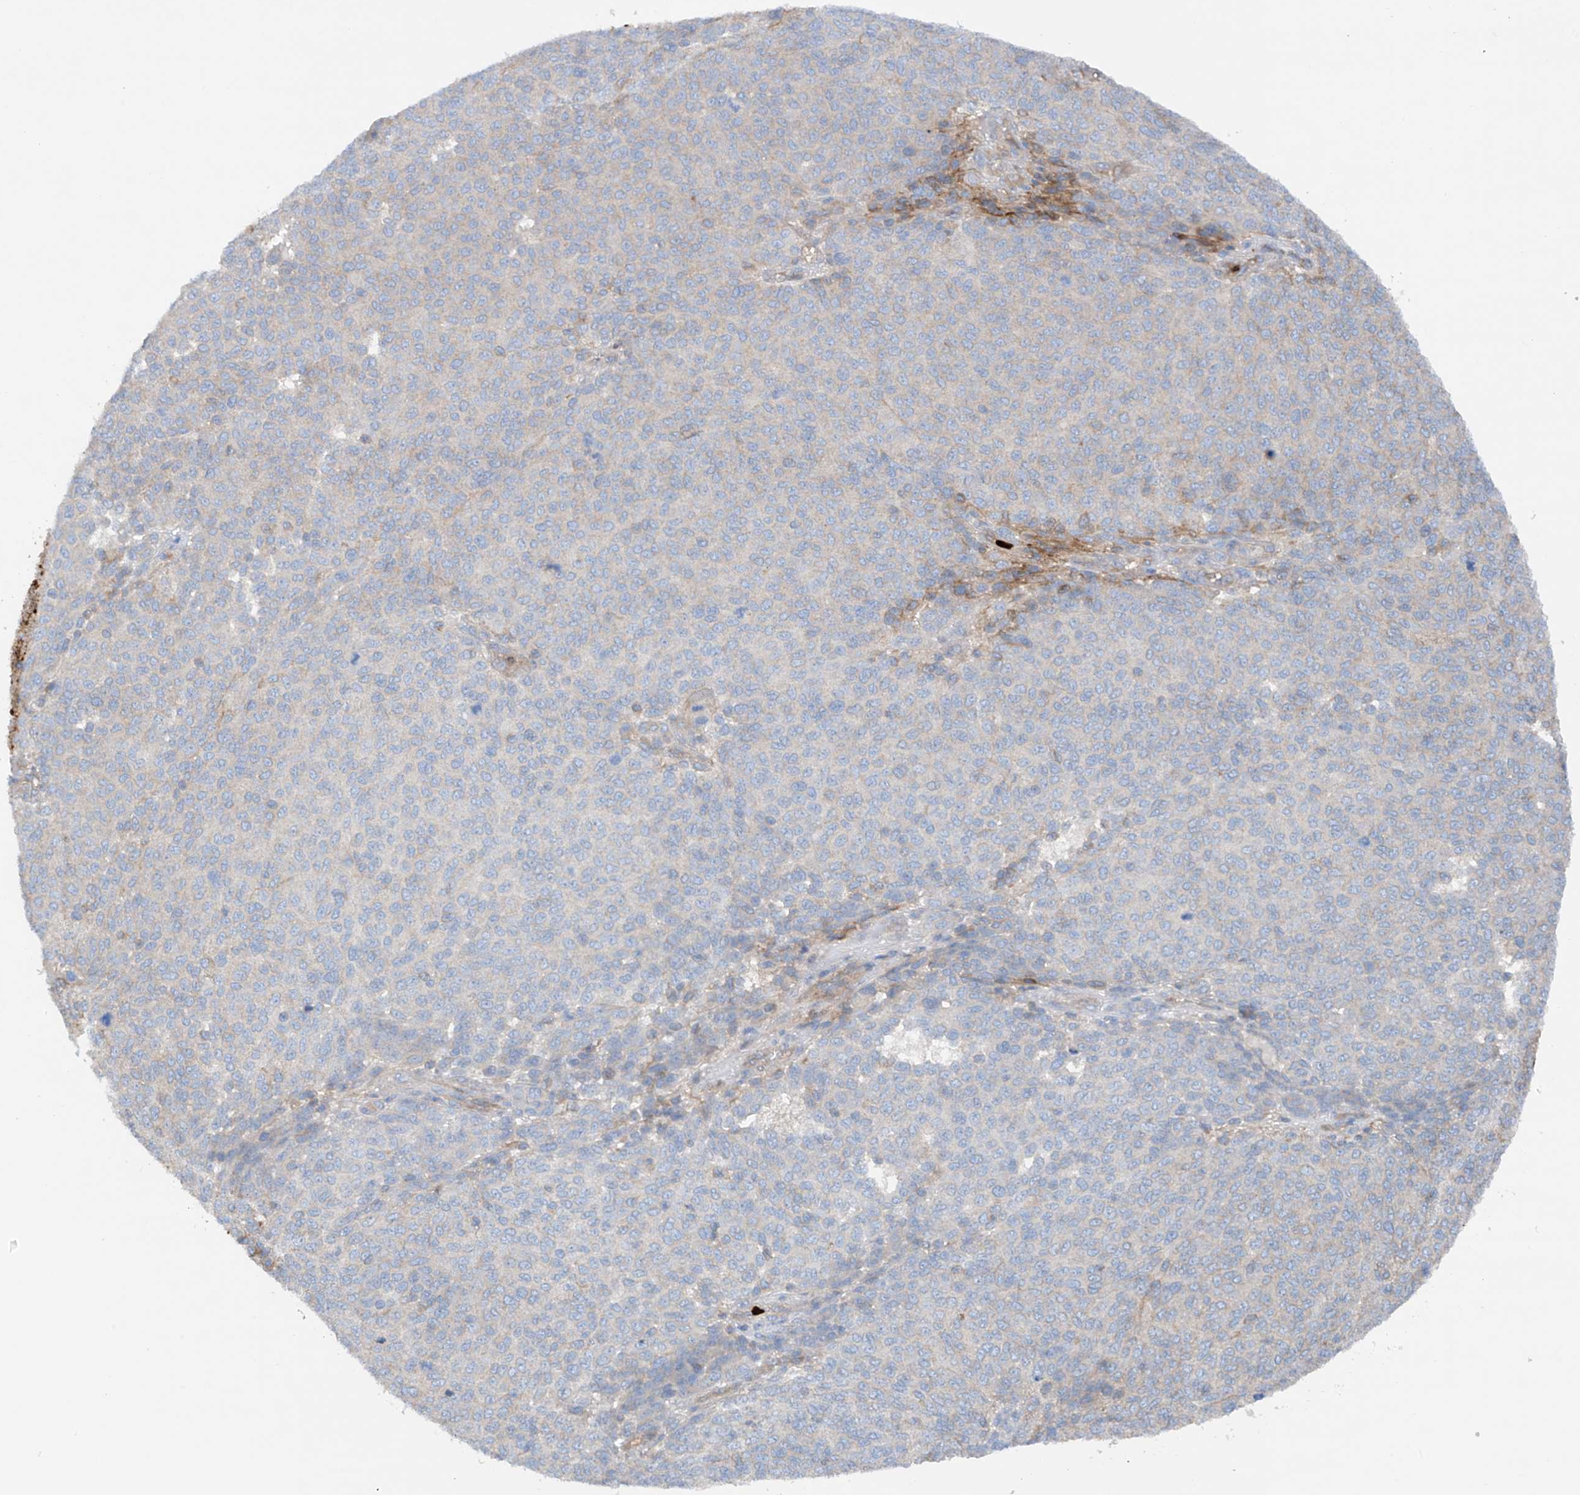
{"staining": {"intensity": "negative", "quantity": "none", "location": "none"}, "tissue": "melanoma", "cell_type": "Tumor cells", "image_type": "cancer", "snomed": [{"axis": "morphology", "description": "Malignant melanoma, NOS"}, {"axis": "topography", "description": "Skin"}], "caption": "Immunohistochemical staining of human melanoma demonstrates no significant staining in tumor cells.", "gene": "PHACTR2", "patient": {"sex": "male", "age": 49}}